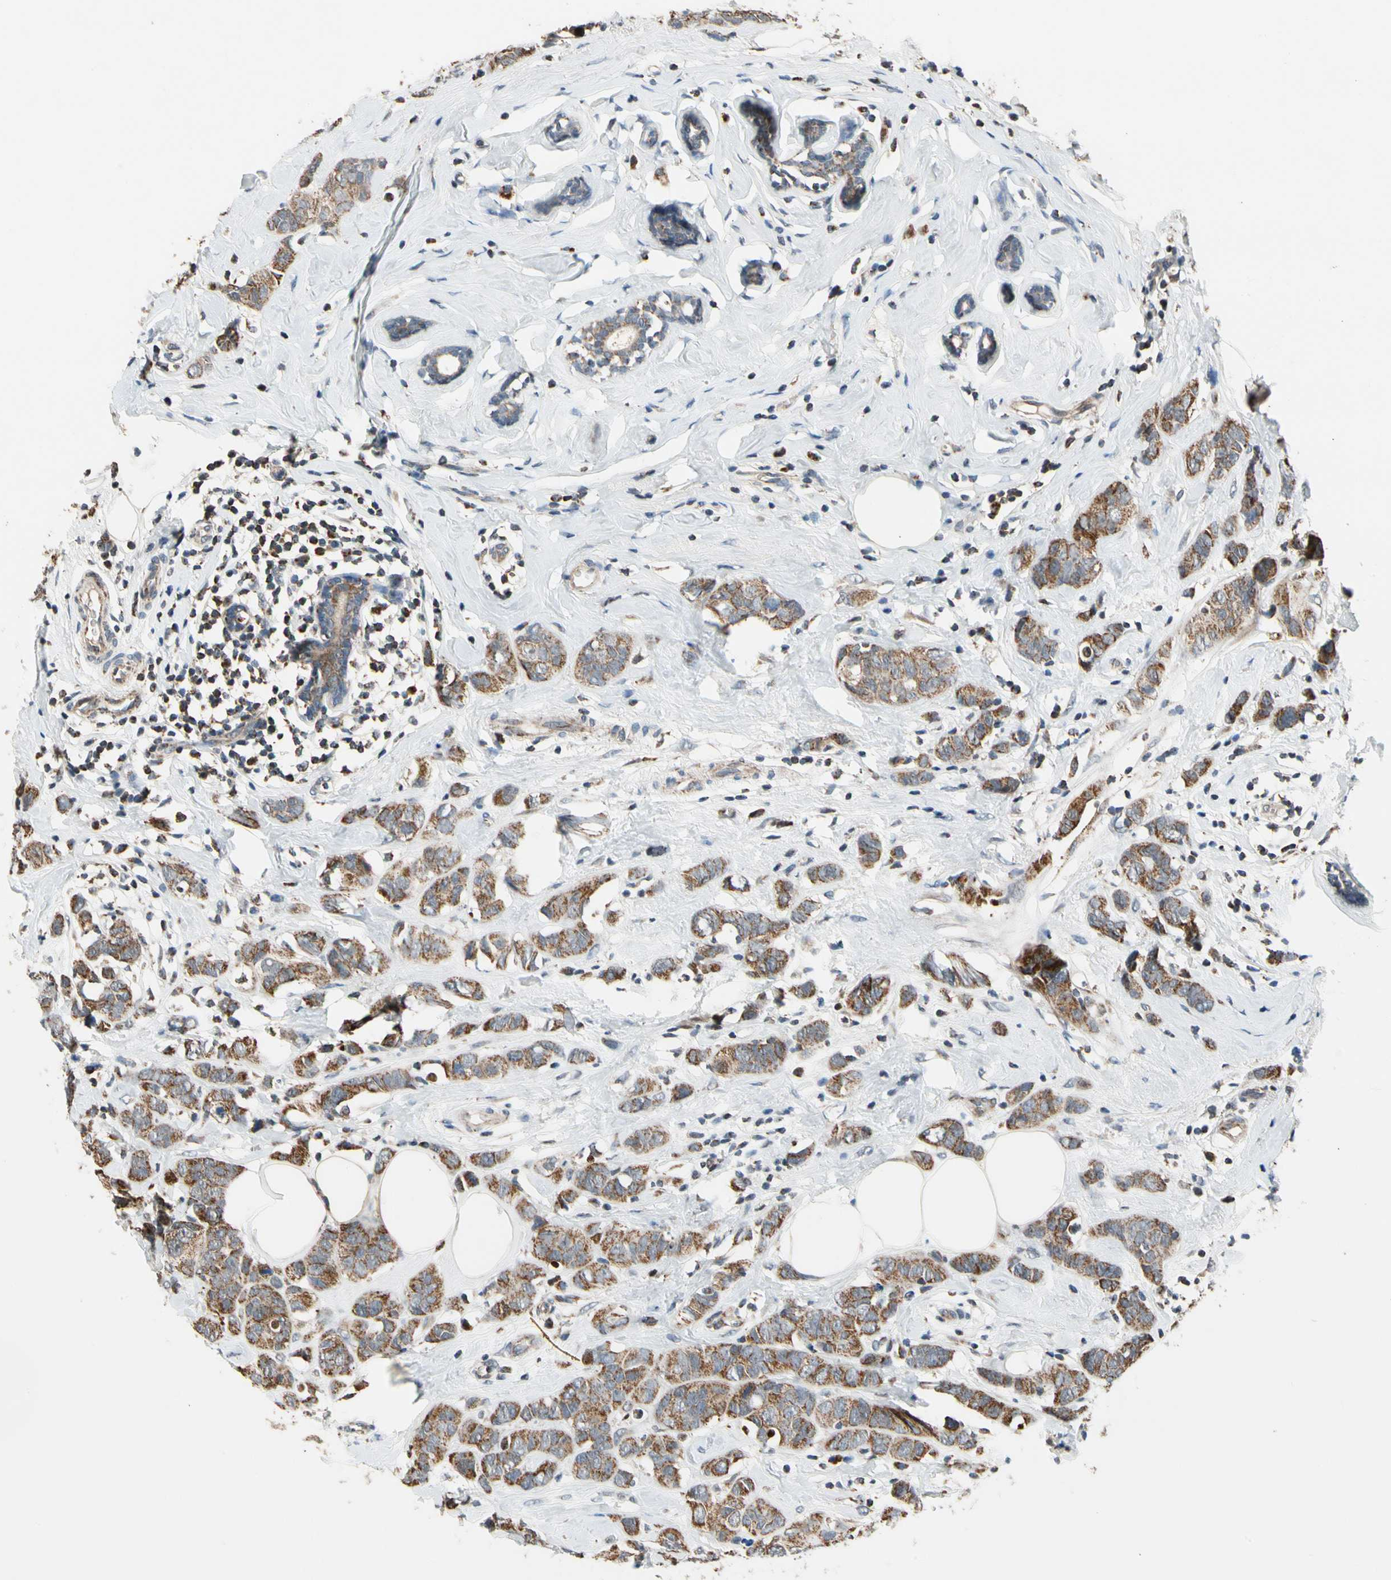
{"staining": {"intensity": "moderate", "quantity": ">75%", "location": "cytoplasmic/membranous"}, "tissue": "breast cancer", "cell_type": "Tumor cells", "image_type": "cancer", "snomed": [{"axis": "morphology", "description": "Normal tissue, NOS"}, {"axis": "morphology", "description": "Duct carcinoma"}, {"axis": "topography", "description": "Breast"}], "caption": "This is a photomicrograph of immunohistochemistry (IHC) staining of intraductal carcinoma (breast), which shows moderate staining in the cytoplasmic/membranous of tumor cells.", "gene": "KHDC4", "patient": {"sex": "female", "age": 50}}